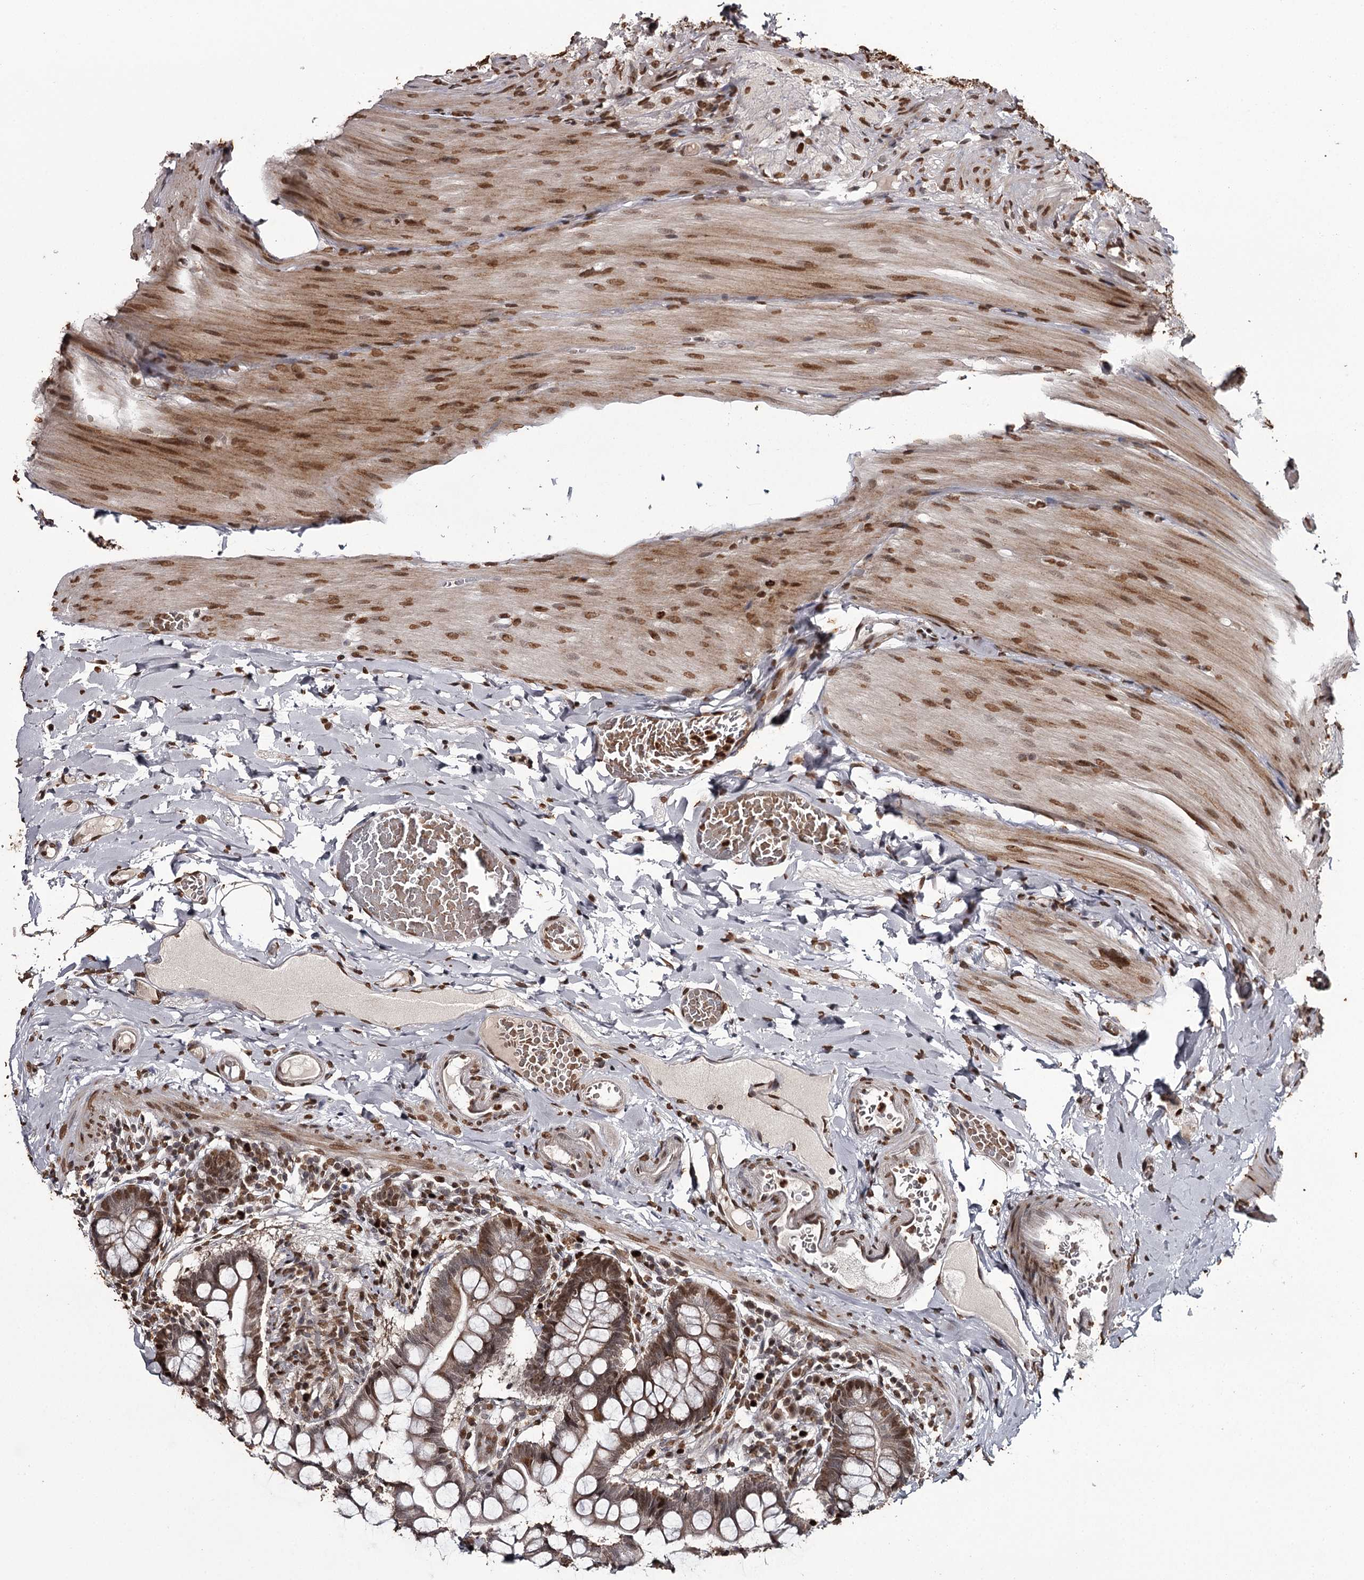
{"staining": {"intensity": "moderate", "quantity": ">75%", "location": "nuclear"}, "tissue": "small intestine", "cell_type": "Glandular cells", "image_type": "normal", "snomed": [{"axis": "morphology", "description": "Normal tissue, NOS"}, {"axis": "topography", "description": "Small intestine"}], "caption": "High-magnification brightfield microscopy of normal small intestine stained with DAB (3,3'-diaminobenzidine) (brown) and counterstained with hematoxylin (blue). glandular cells exhibit moderate nuclear expression is present in approximately>75% of cells. The protein of interest is shown in brown color, while the nuclei are stained blue.", "gene": "THYN1", "patient": {"sex": "male", "age": 41}}